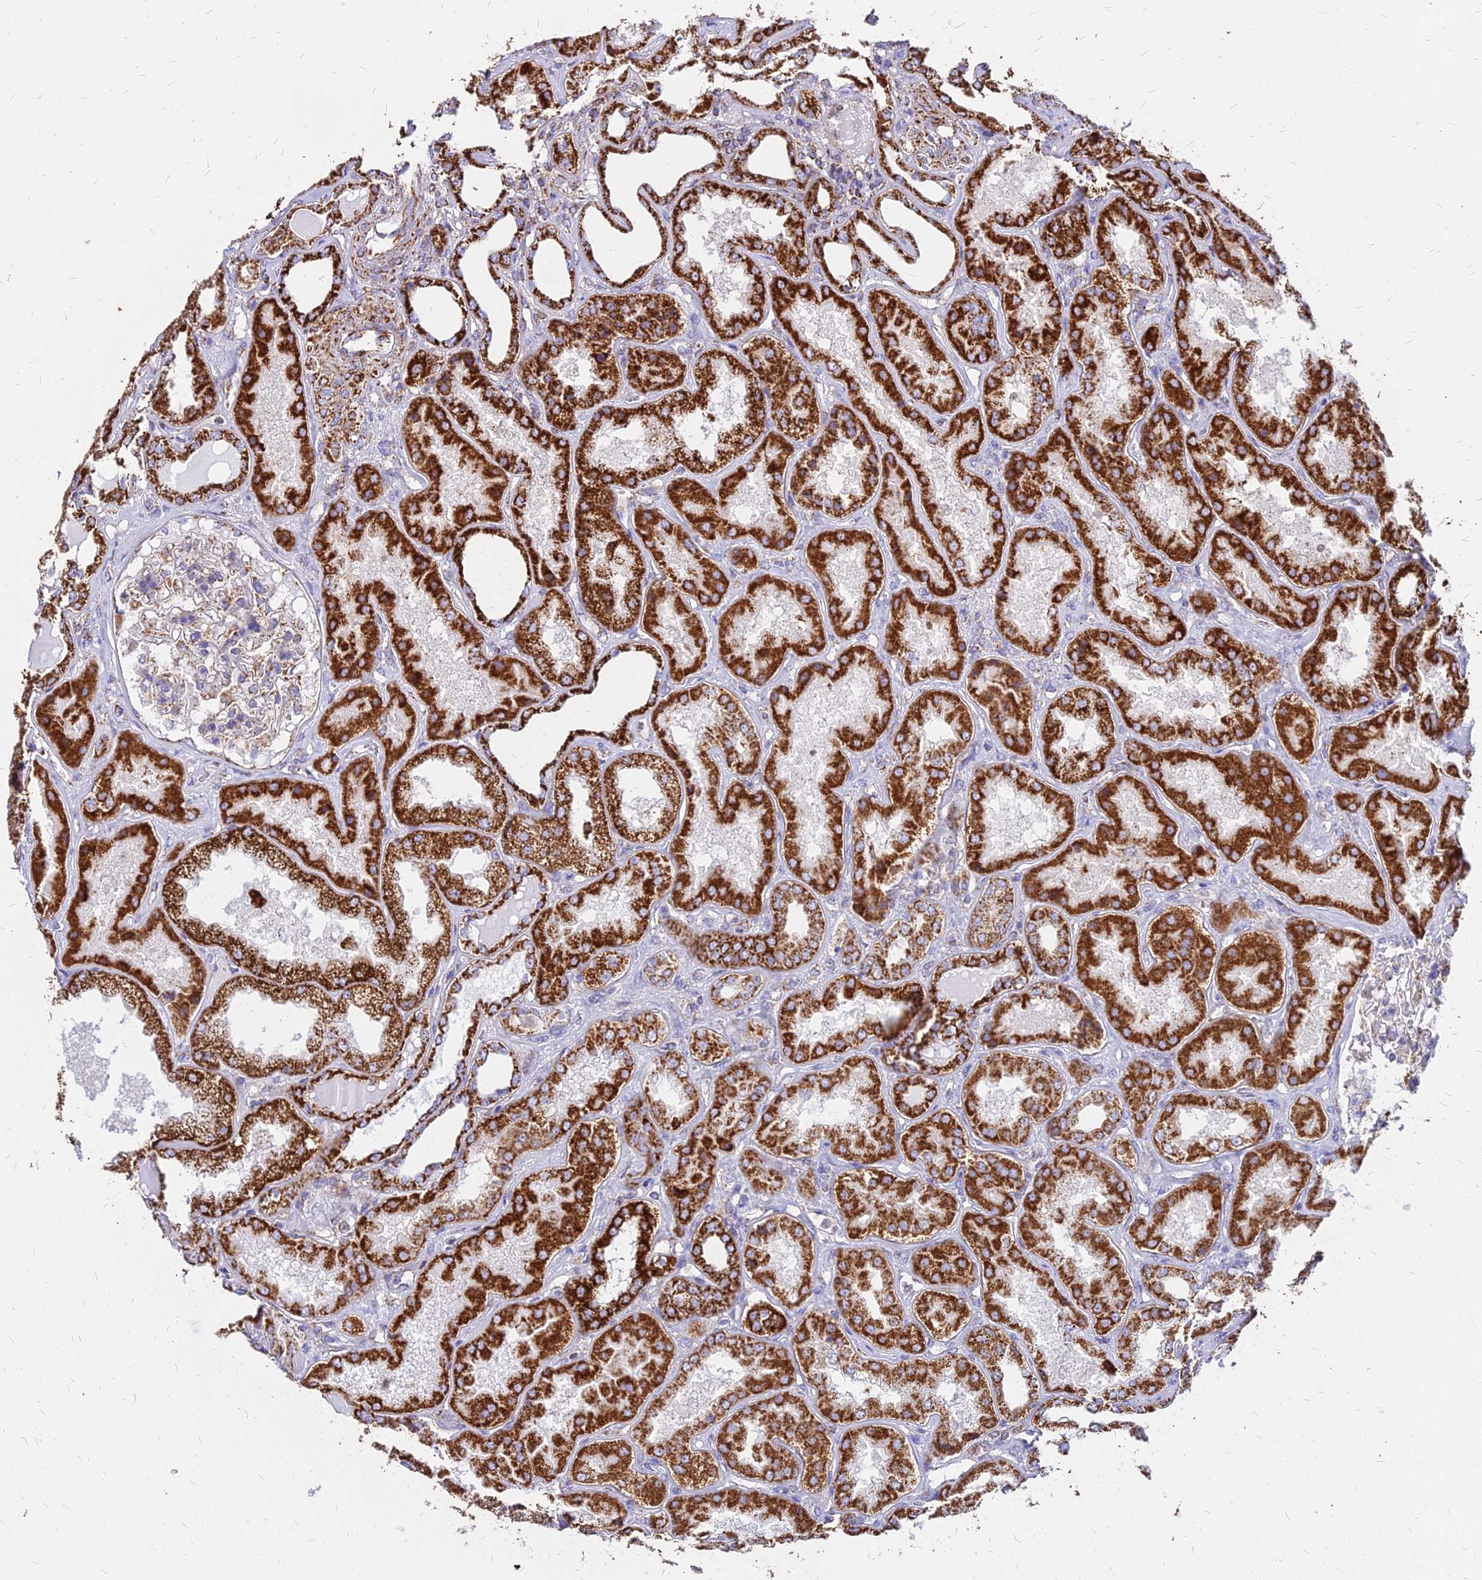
{"staining": {"intensity": "moderate", "quantity": "25%-75%", "location": "cytoplasmic/membranous"}, "tissue": "kidney", "cell_type": "Cells in glomeruli", "image_type": "normal", "snomed": [{"axis": "morphology", "description": "Normal tissue, NOS"}, {"axis": "topography", "description": "Kidney"}], "caption": "A brown stain highlights moderate cytoplasmic/membranous positivity of a protein in cells in glomeruli of unremarkable kidney. (IHC, brightfield microscopy, high magnification).", "gene": "DLD", "patient": {"sex": "female", "age": 56}}